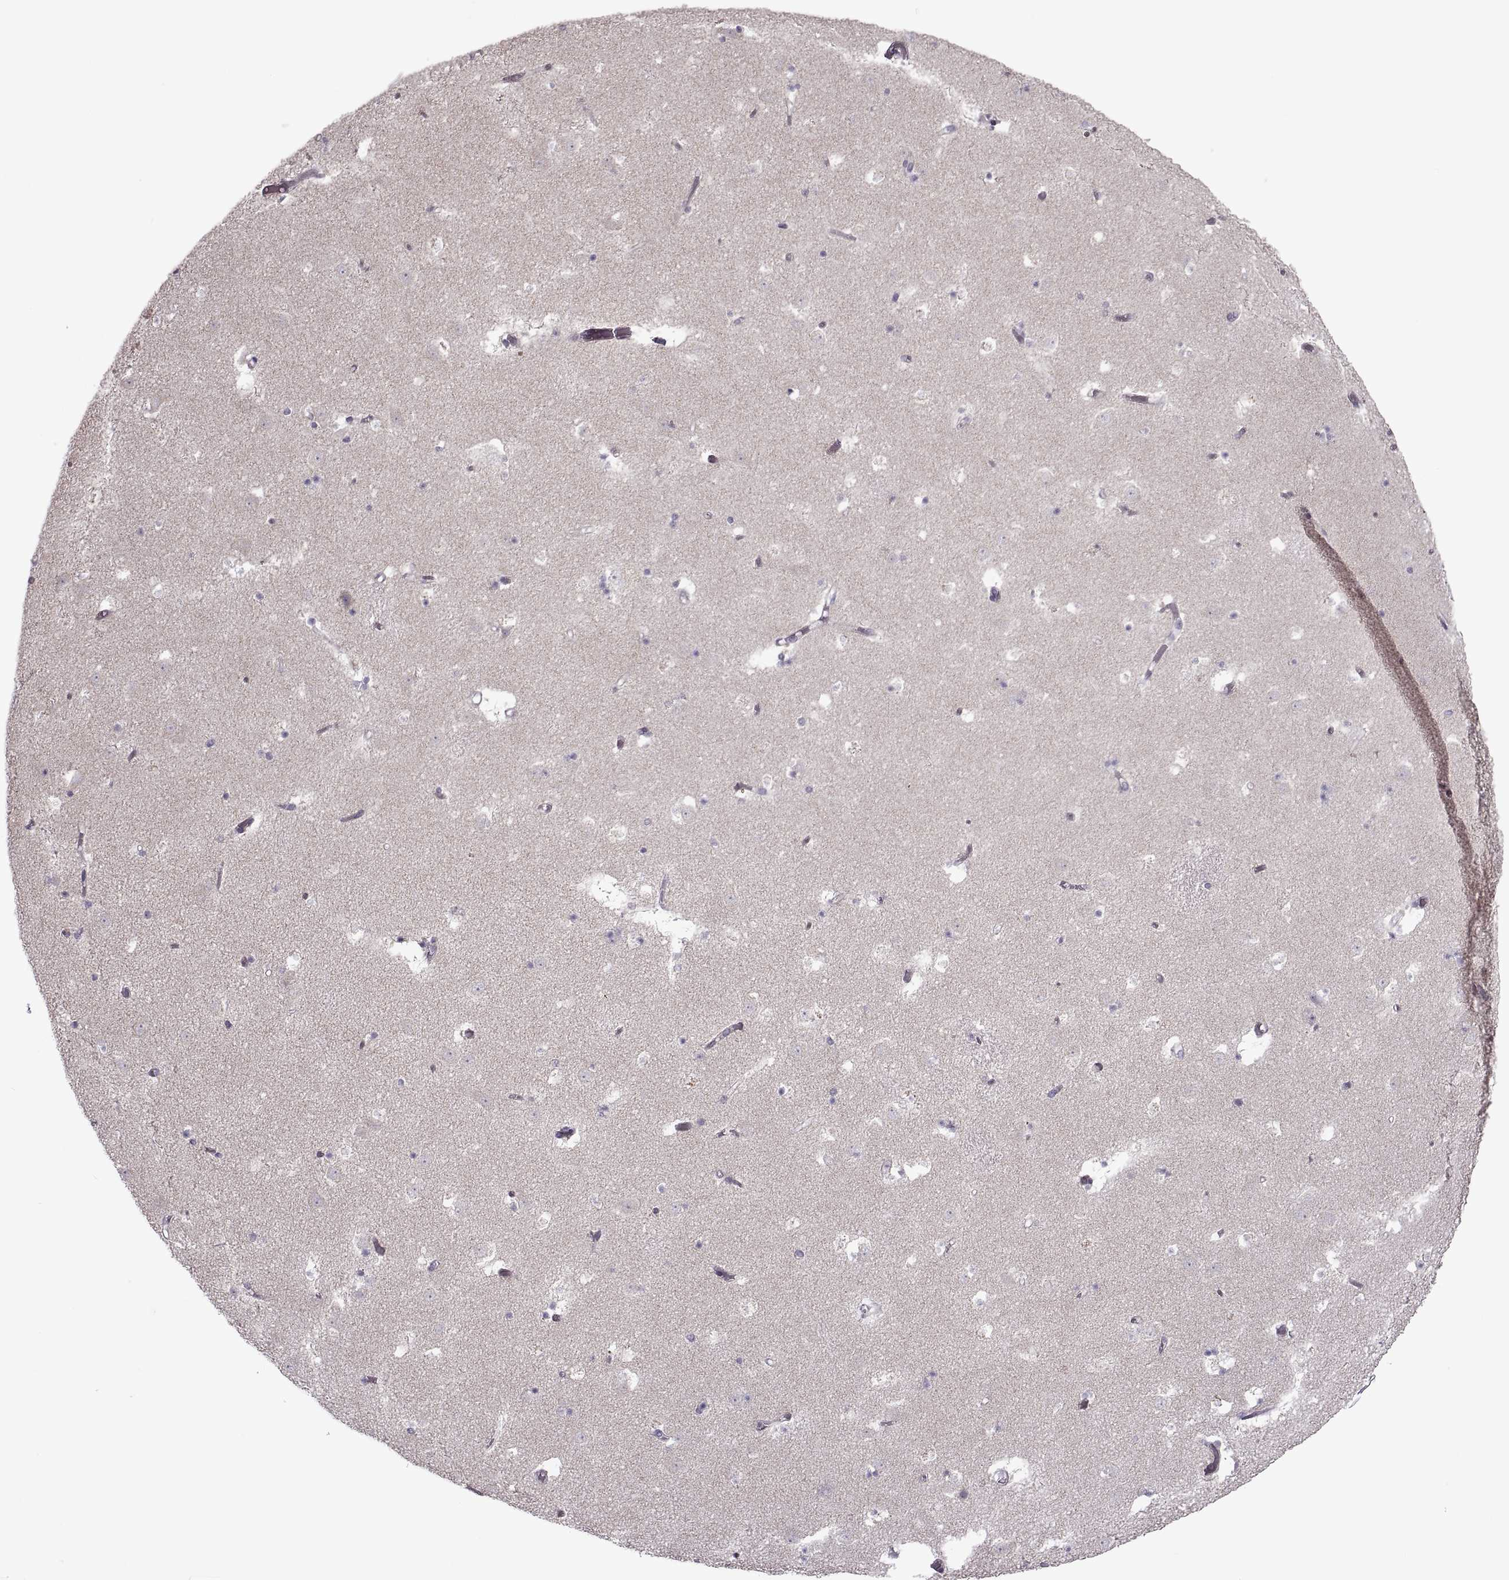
{"staining": {"intensity": "negative", "quantity": "none", "location": "none"}, "tissue": "caudate", "cell_type": "Glial cells", "image_type": "normal", "snomed": [{"axis": "morphology", "description": "Normal tissue, NOS"}, {"axis": "topography", "description": "Lateral ventricle wall"}], "caption": "This is an immunohistochemistry (IHC) micrograph of normal caudate. There is no staining in glial cells.", "gene": "PIERCE1", "patient": {"sex": "female", "age": 42}}